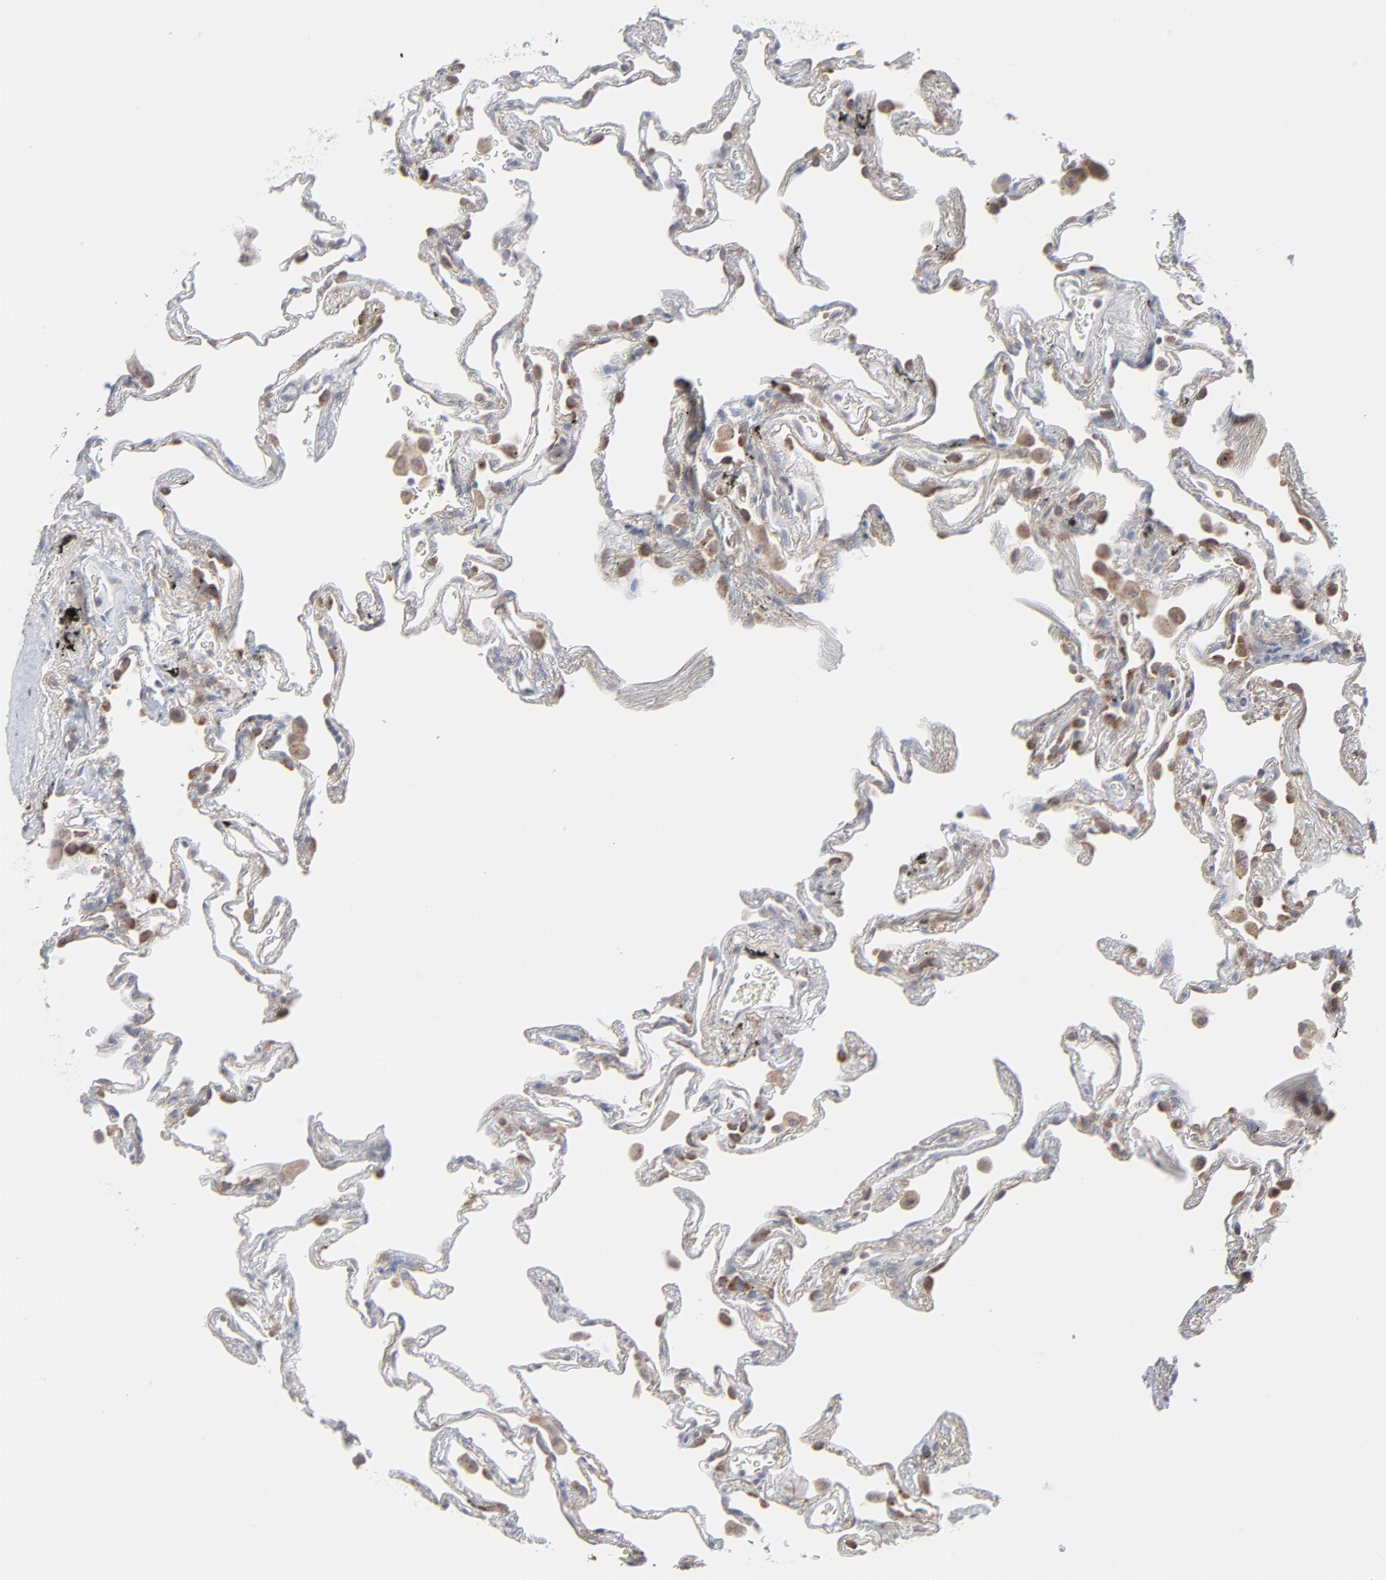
{"staining": {"intensity": "moderate", "quantity": "25%-75%", "location": "cytoplasmic/membranous"}, "tissue": "lung", "cell_type": "Alveolar cells", "image_type": "normal", "snomed": [{"axis": "morphology", "description": "Normal tissue, NOS"}, {"axis": "morphology", "description": "Inflammation, NOS"}, {"axis": "topography", "description": "Lung"}], "caption": "IHC (DAB) staining of unremarkable human lung shows moderate cytoplasmic/membranous protein expression in approximately 25%-75% of alveolar cells.", "gene": "KDSR", "patient": {"sex": "male", "age": 69}}